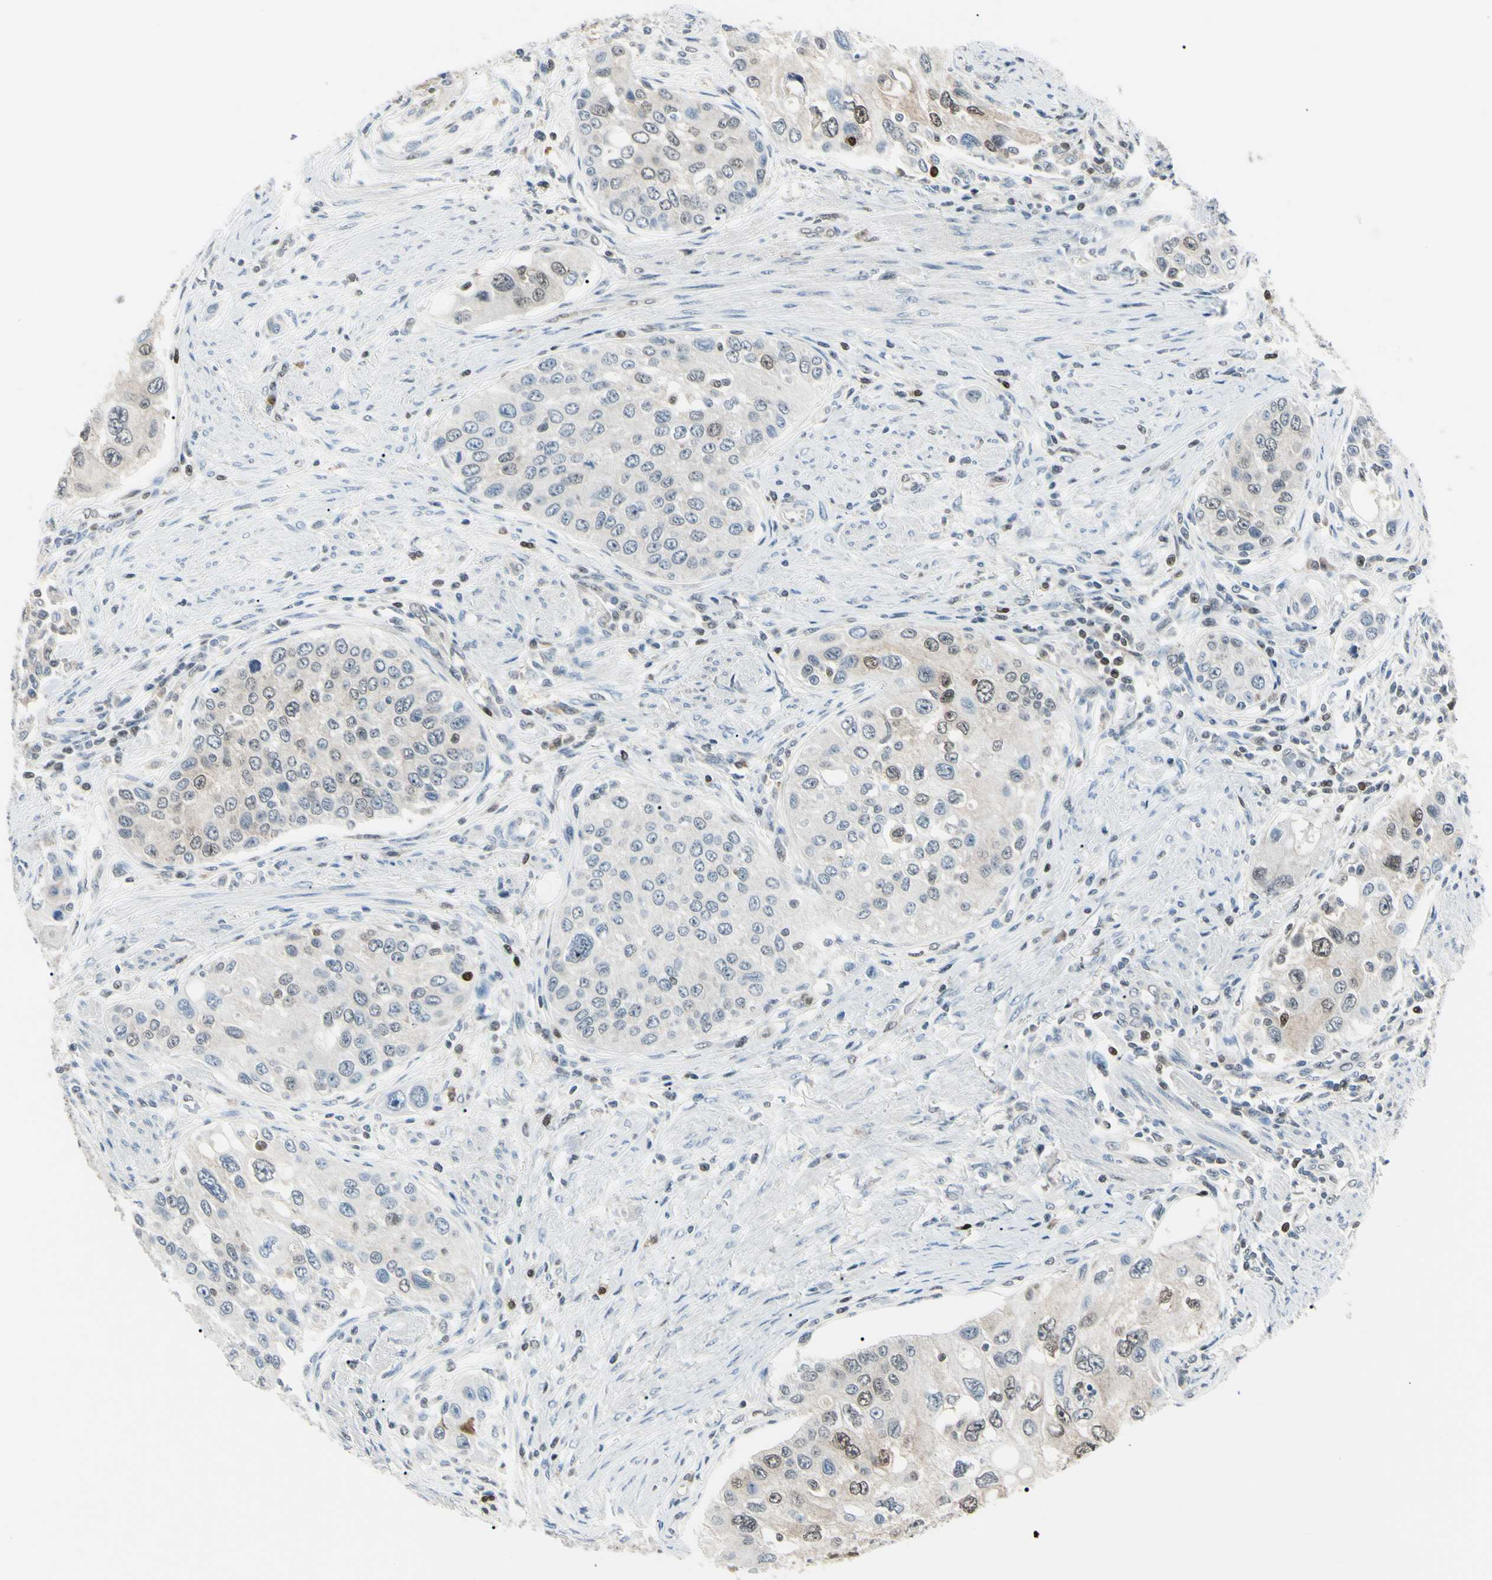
{"staining": {"intensity": "weak", "quantity": "<25%", "location": "nuclear"}, "tissue": "urothelial cancer", "cell_type": "Tumor cells", "image_type": "cancer", "snomed": [{"axis": "morphology", "description": "Urothelial carcinoma, High grade"}, {"axis": "topography", "description": "Urinary bladder"}], "caption": "Immunohistochemical staining of high-grade urothelial carcinoma displays no significant staining in tumor cells.", "gene": "PGK1", "patient": {"sex": "female", "age": 56}}